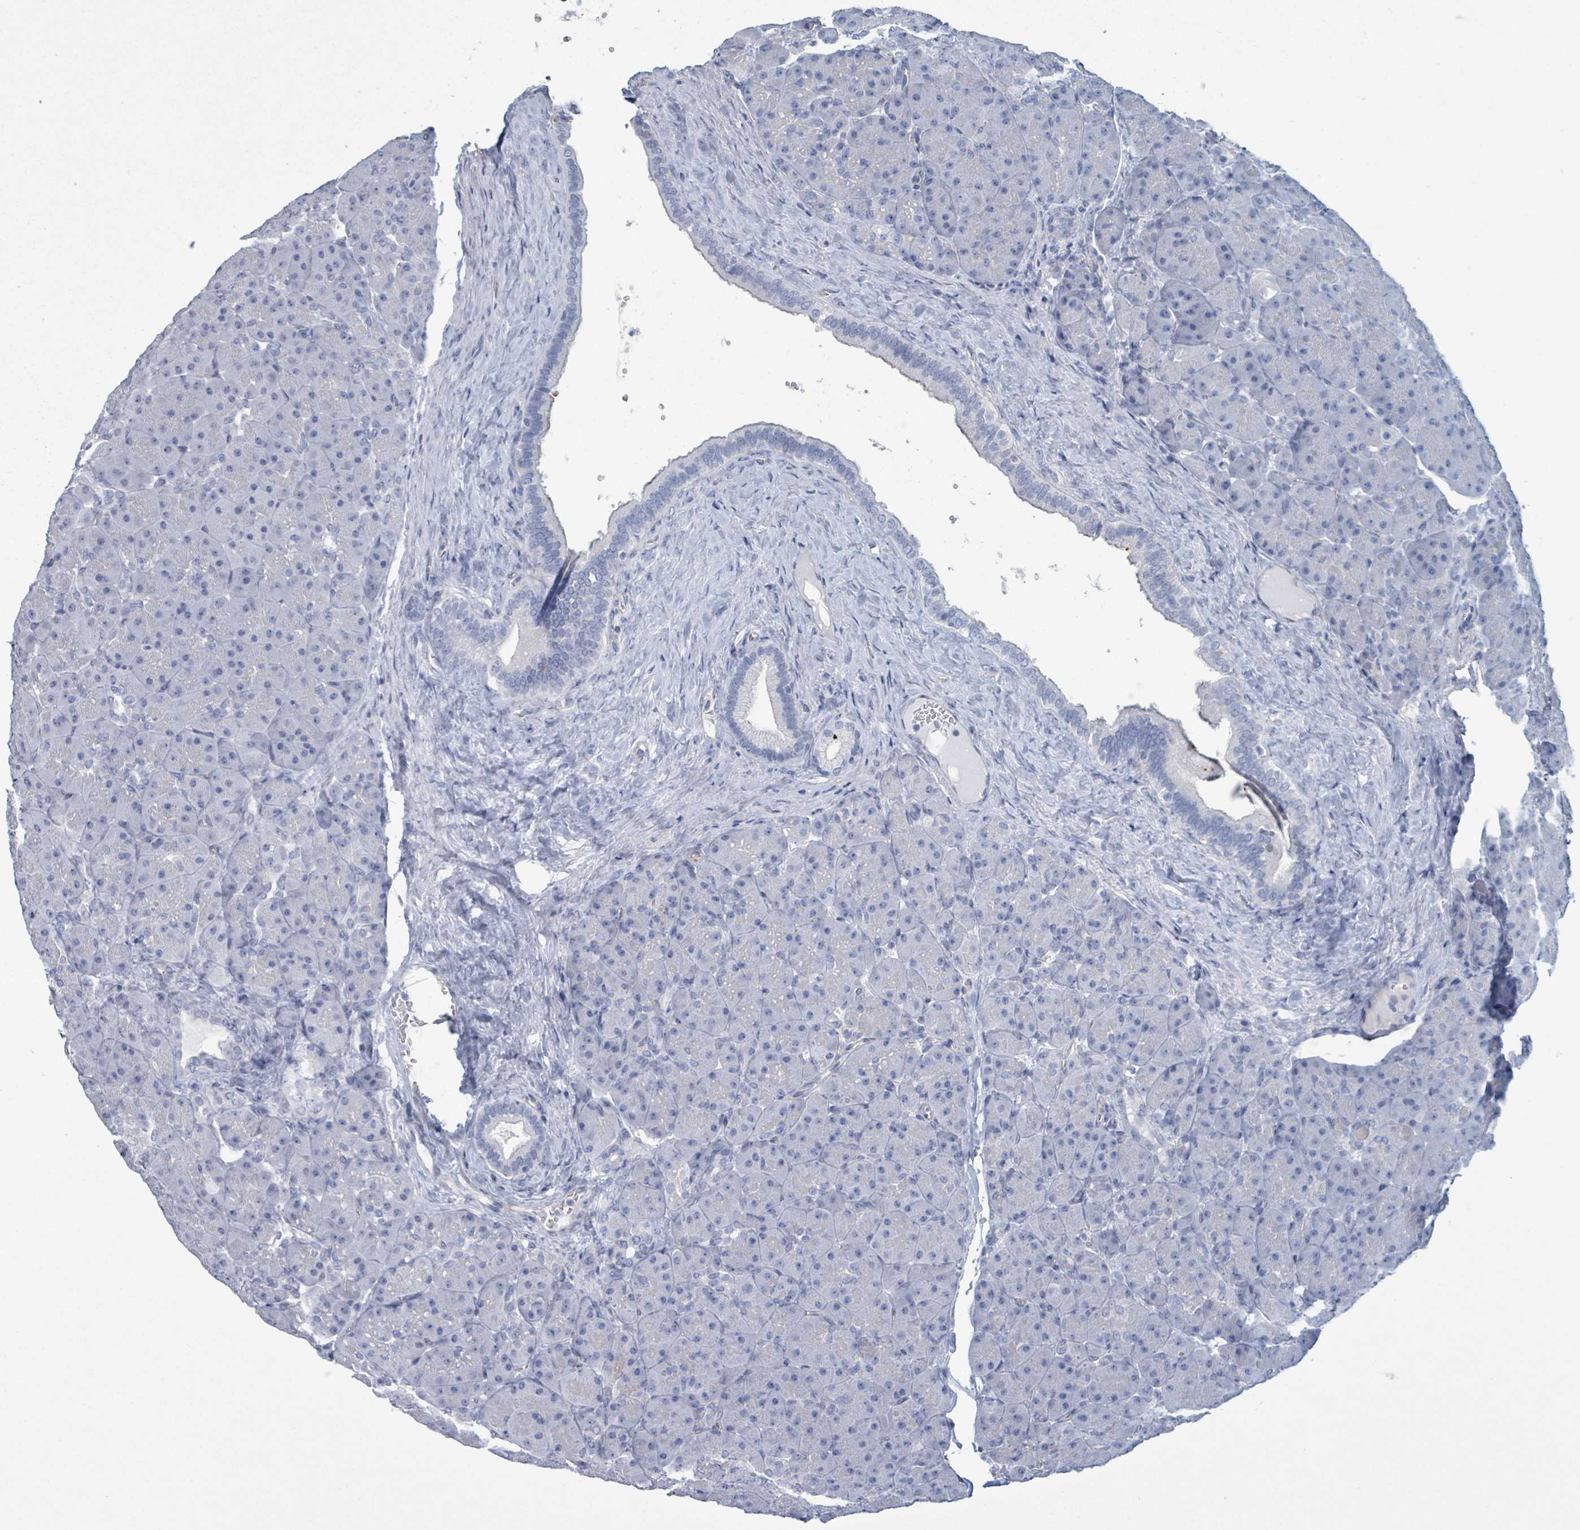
{"staining": {"intensity": "negative", "quantity": "none", "location": "none"}, "tissue": "pancreas", "cell_type": "Exocrine glandular cells", "image_type": "normal", "snomed": [{"axis": "morphology", "description": "Normal tissue, NOS"}, {"axis": "topography", "description": "Pancreas"}], "caption": "High magnification brightfield microscopy of normal pancreas stained with DAB (3,3'-diaminobenzidine) (brown) and counterstained with hematoxylin (blue): exocrine glandular cells show no significant expression. Nuclei are stained in blue.", "gene": "CT45A10", "patient": {"sex": "male", "age": 66}}